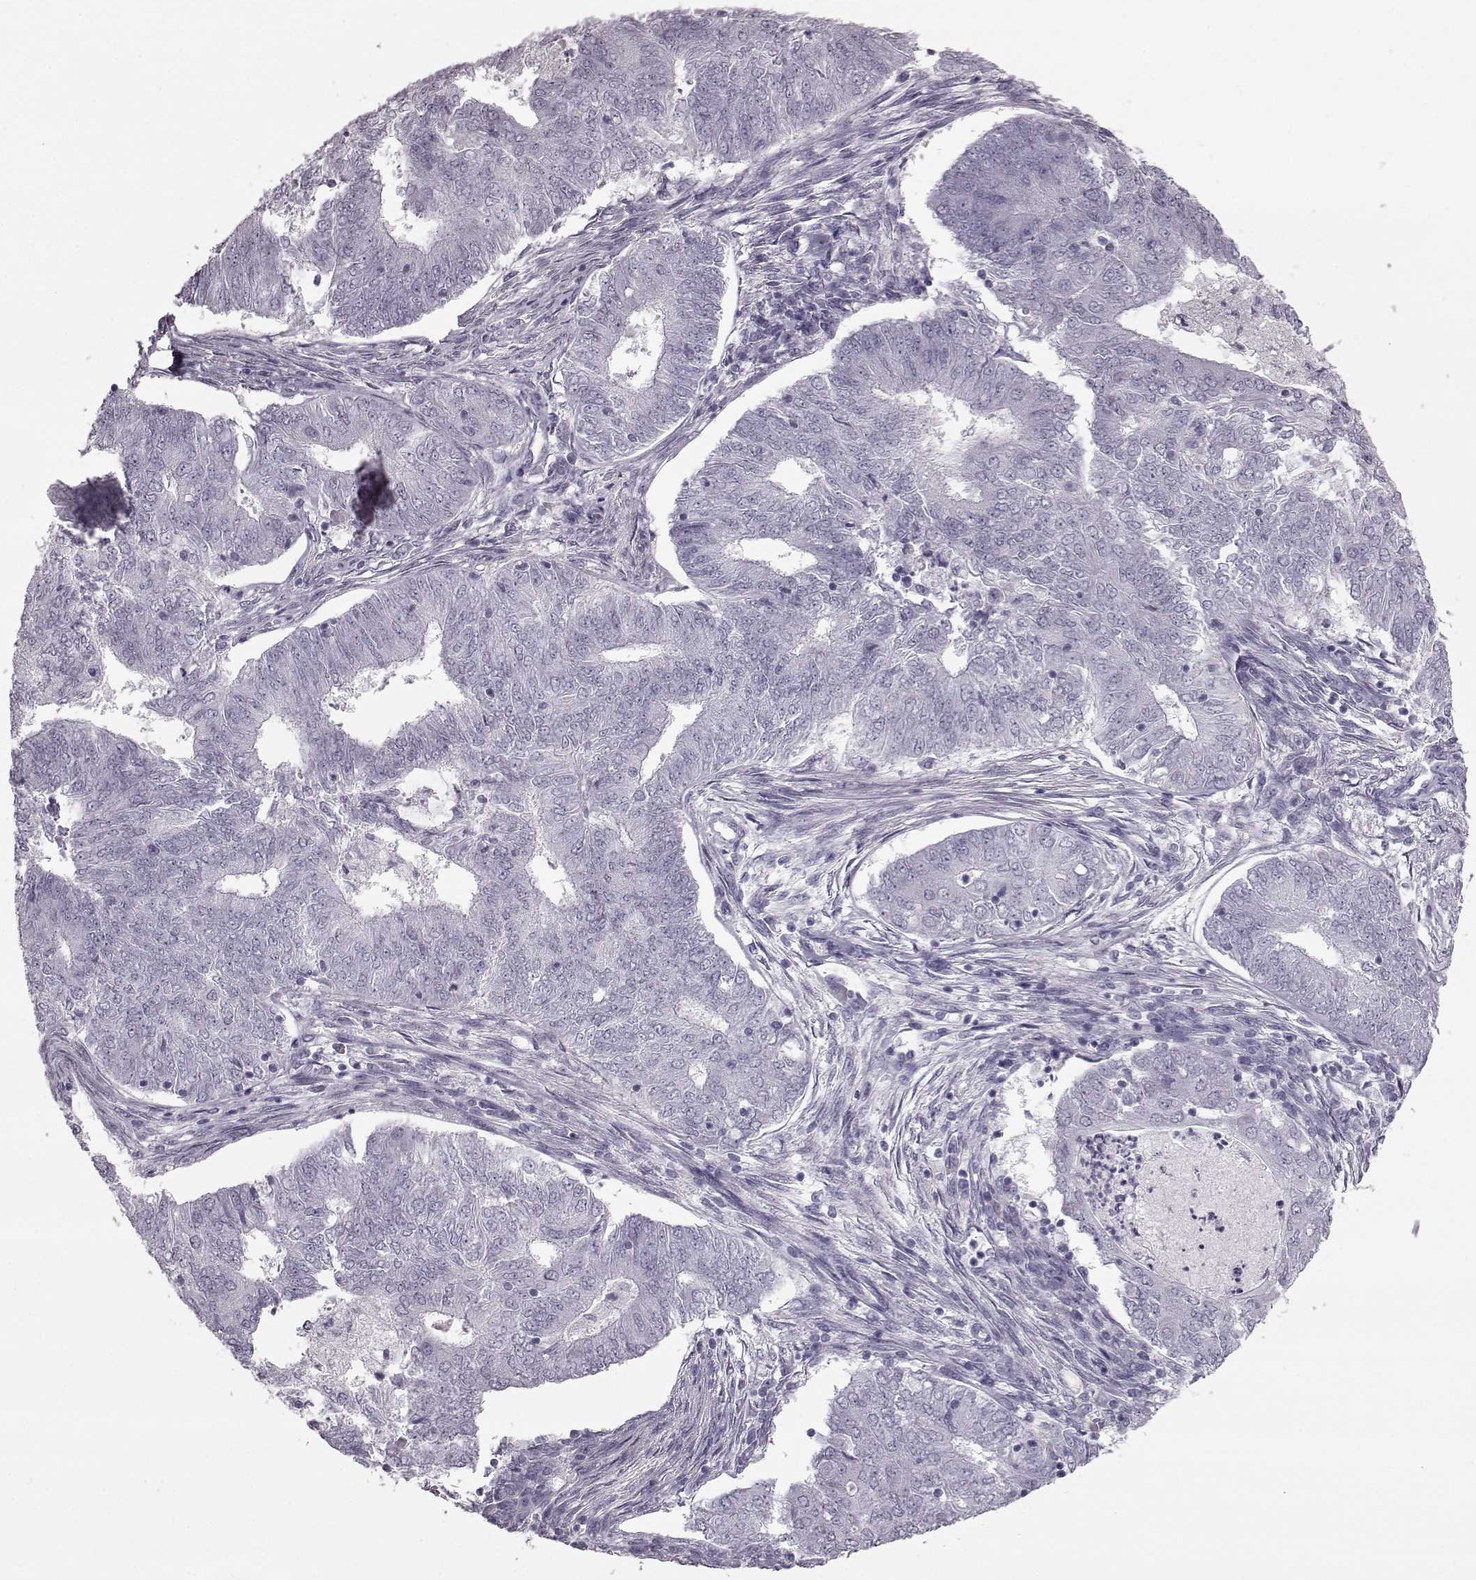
{"staining": {"intensity": "negative", "quantity": "none", "location": "none"}, "tissue": "endometrial cancer", "cell_type": "Tumor cells", "image_type": "cancer", "snomed": [{"axis": "morphology", "description": "Adenocarcinoma, NOS"}, {"axis": "topography", "description": "Endometrium"}], "caption": "Tumor cells are negative for brown protein staining in endometrial cancer (adenocarcinoma). (DAB IHC, high magnification).", "gene": "PRPH2", "patient": {"sex": "female", "age": 62}}